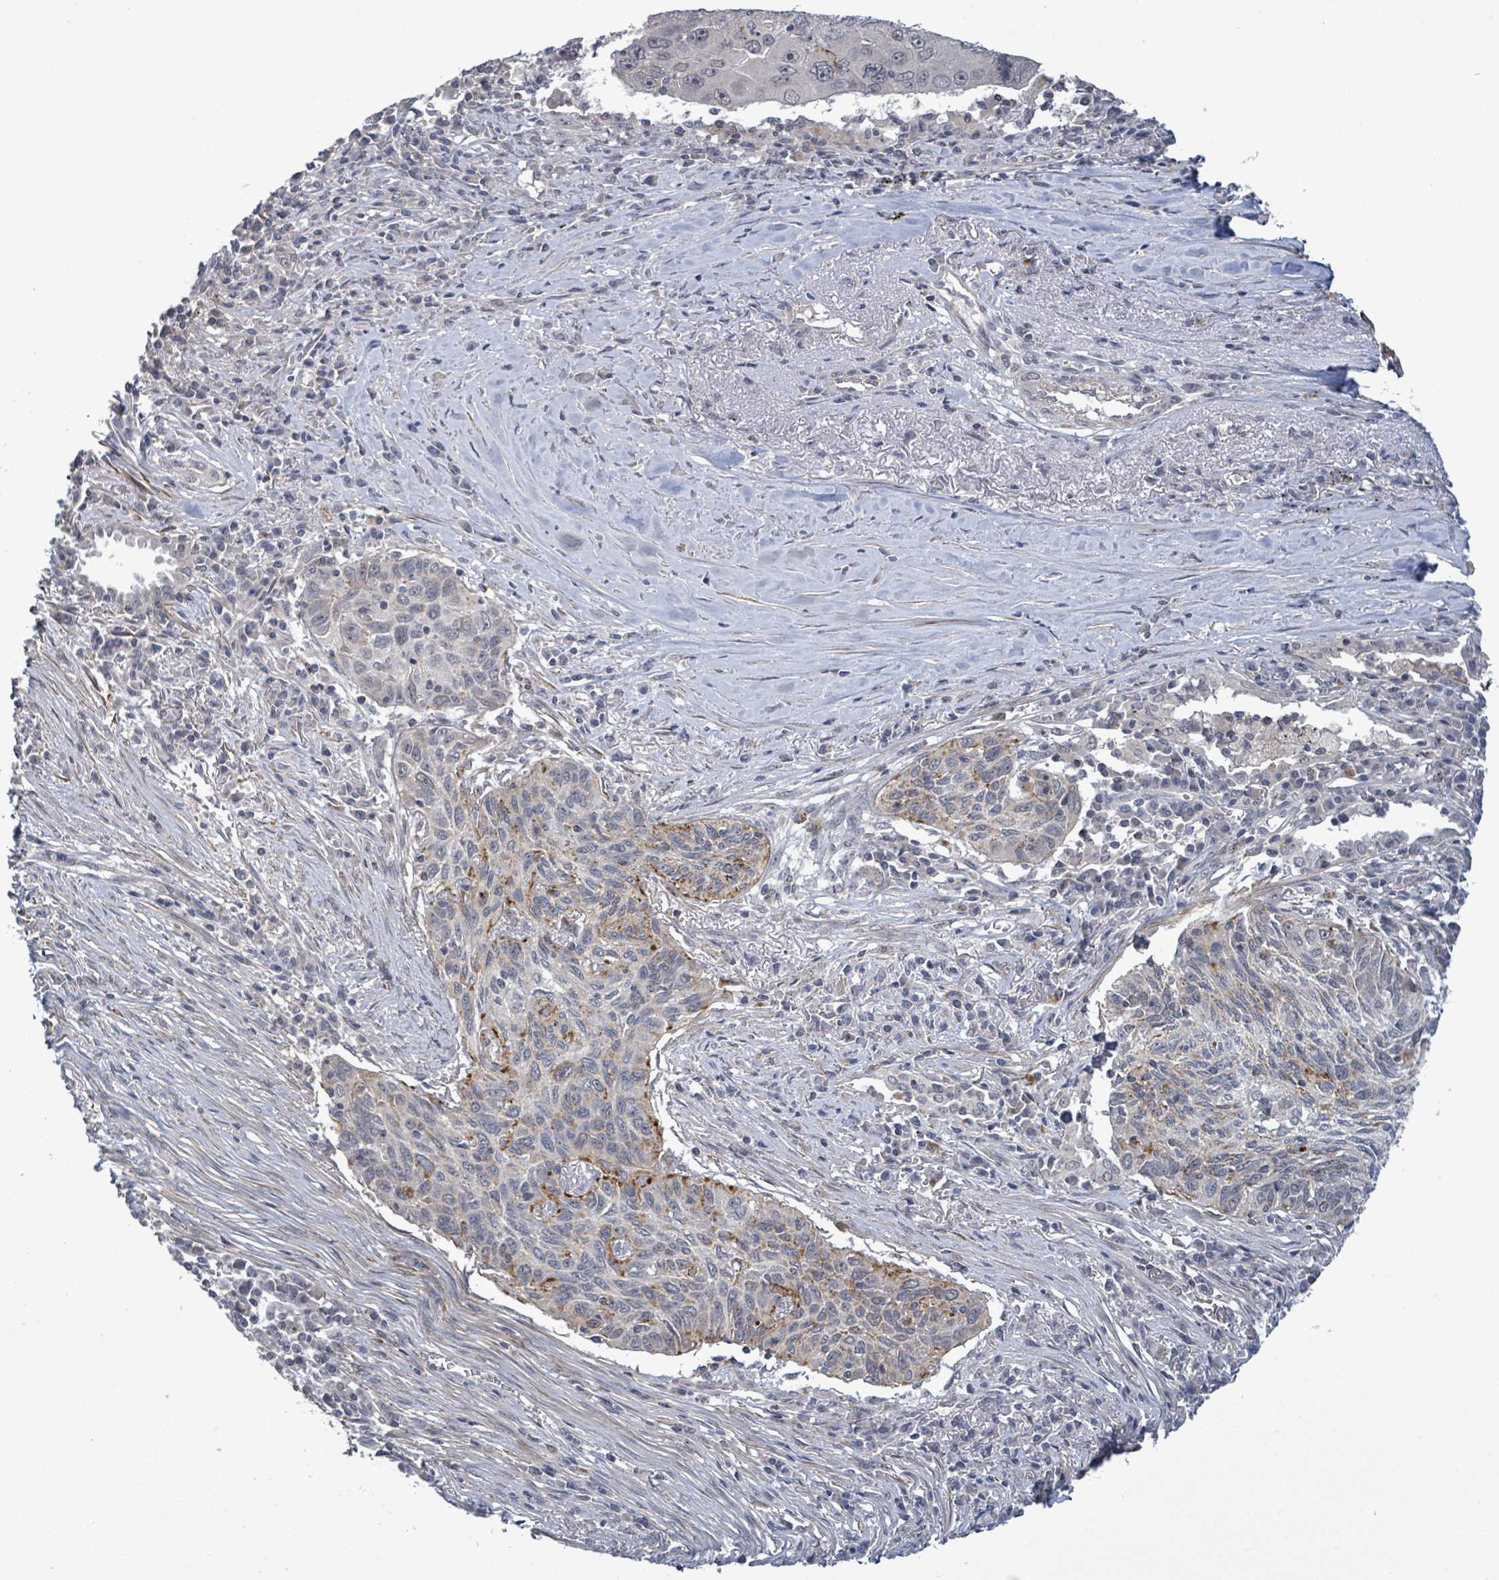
{"staining": {"intensity": "negative", "quantity": "none", "location": "none"}, "tissue": "lung cancer", "cell_type": "Tumor cells", "image_type": "cancer", "snomed": [{"axis": "morphology", "description": "Squamous cell carcinoma, NOS"}, {"axis": "topography", "description": "Lung"}], "caption": "IHC histopathology image of neoplastic tissue: squamous cell carcinoma (lung) stained with DAB (3,3'-diaminobenzidine) exhibits no significant protein staining in tumor cells.", "gene": "AMMECR1", "patient": {"sex": "female", "age": 66}}